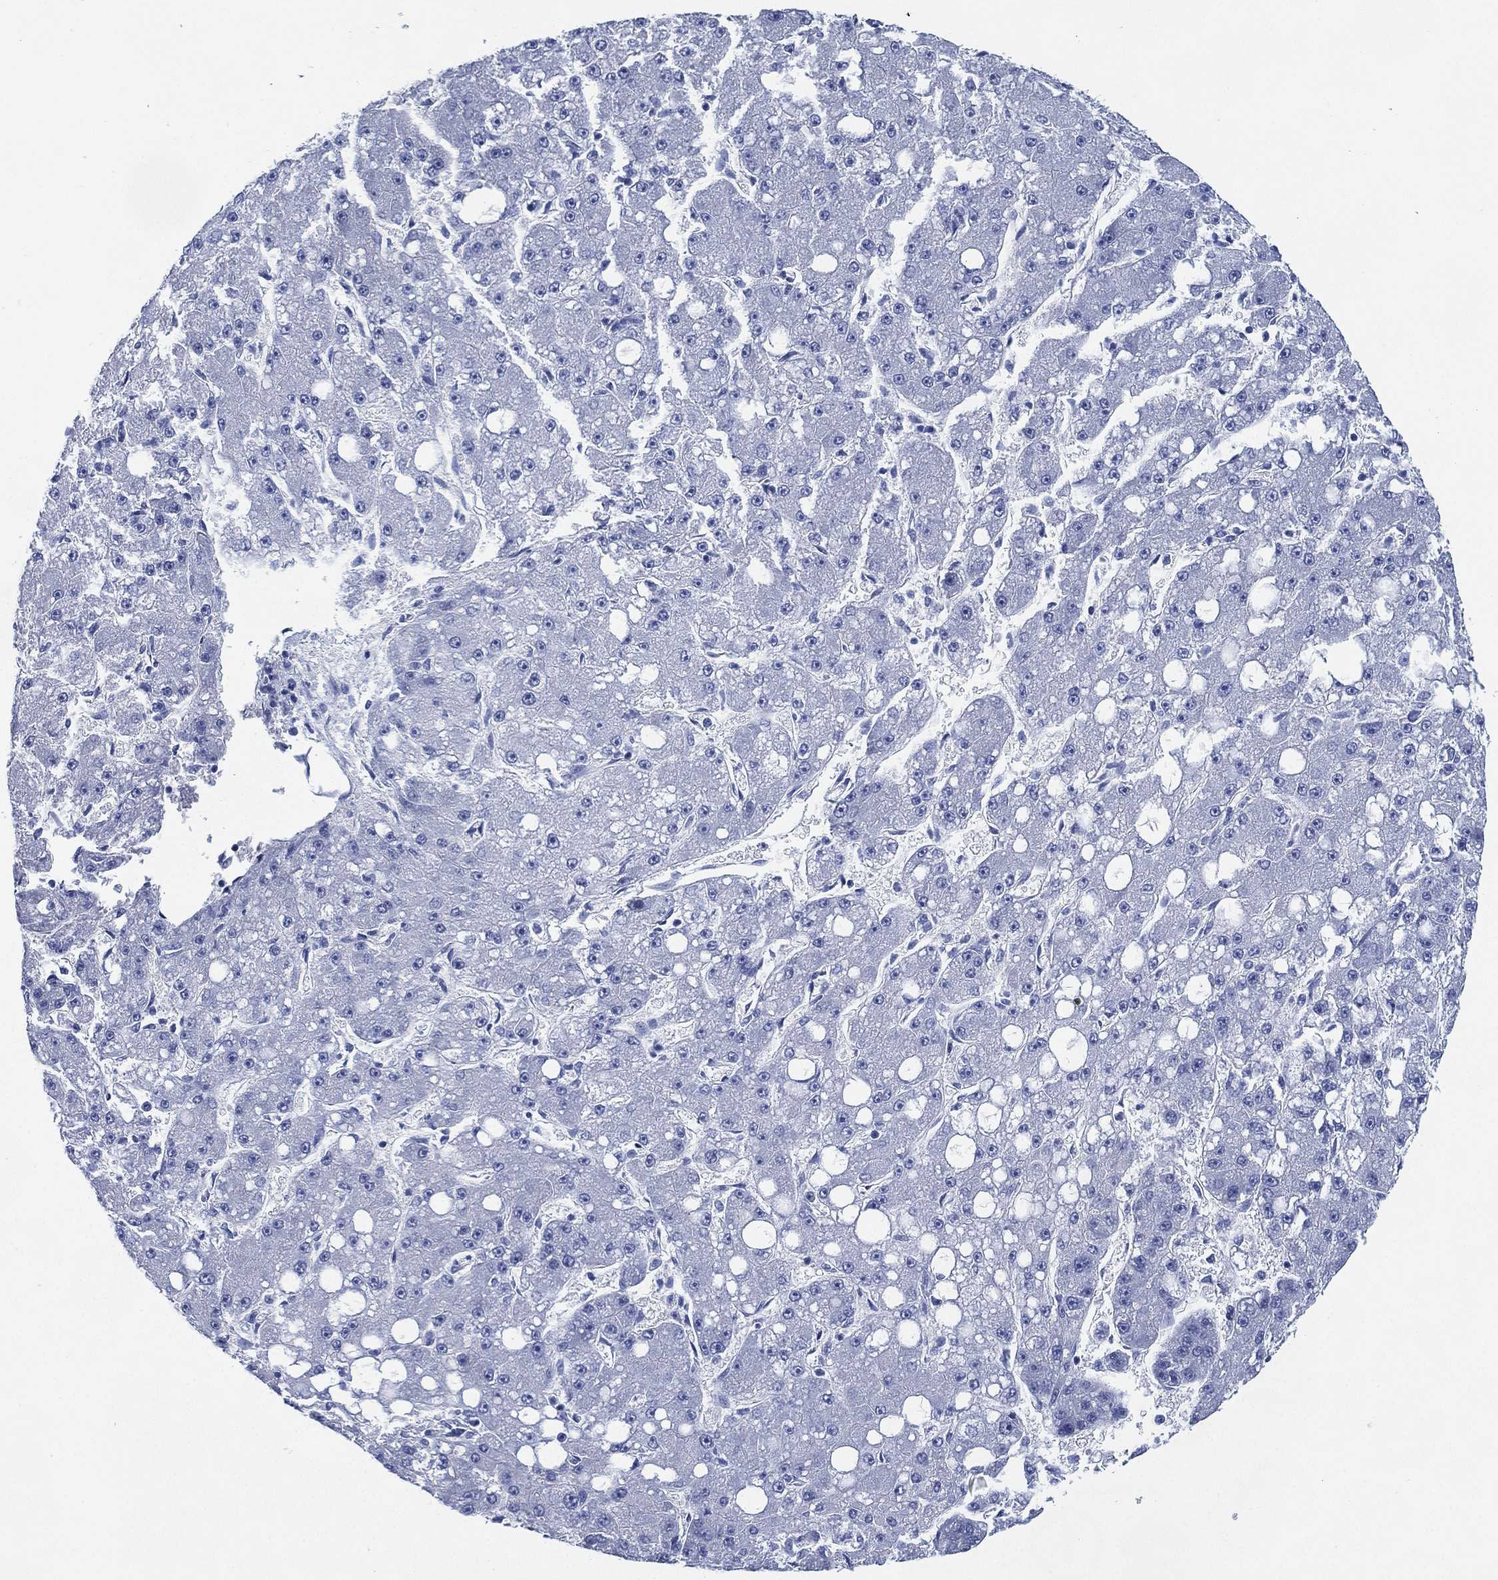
{"staining": {"intensity": "negative", "quantity": "none", "location": "none"}, "tissue": "liver cancer", "cell_type": "Tumor cells", "image_type": "cancer", "snomed": [{"axis": "morphology", "description": "Carcinoma, Hepatocellular, NOS"}, {"axis": "topography", "description": "Liver"}], "caption": "Liver cancer was stained to show a protein in brown. There is no significant staining in tumor cells.", "gene": "CCDC70", "patient": {"sex": "male", "age": 67}}